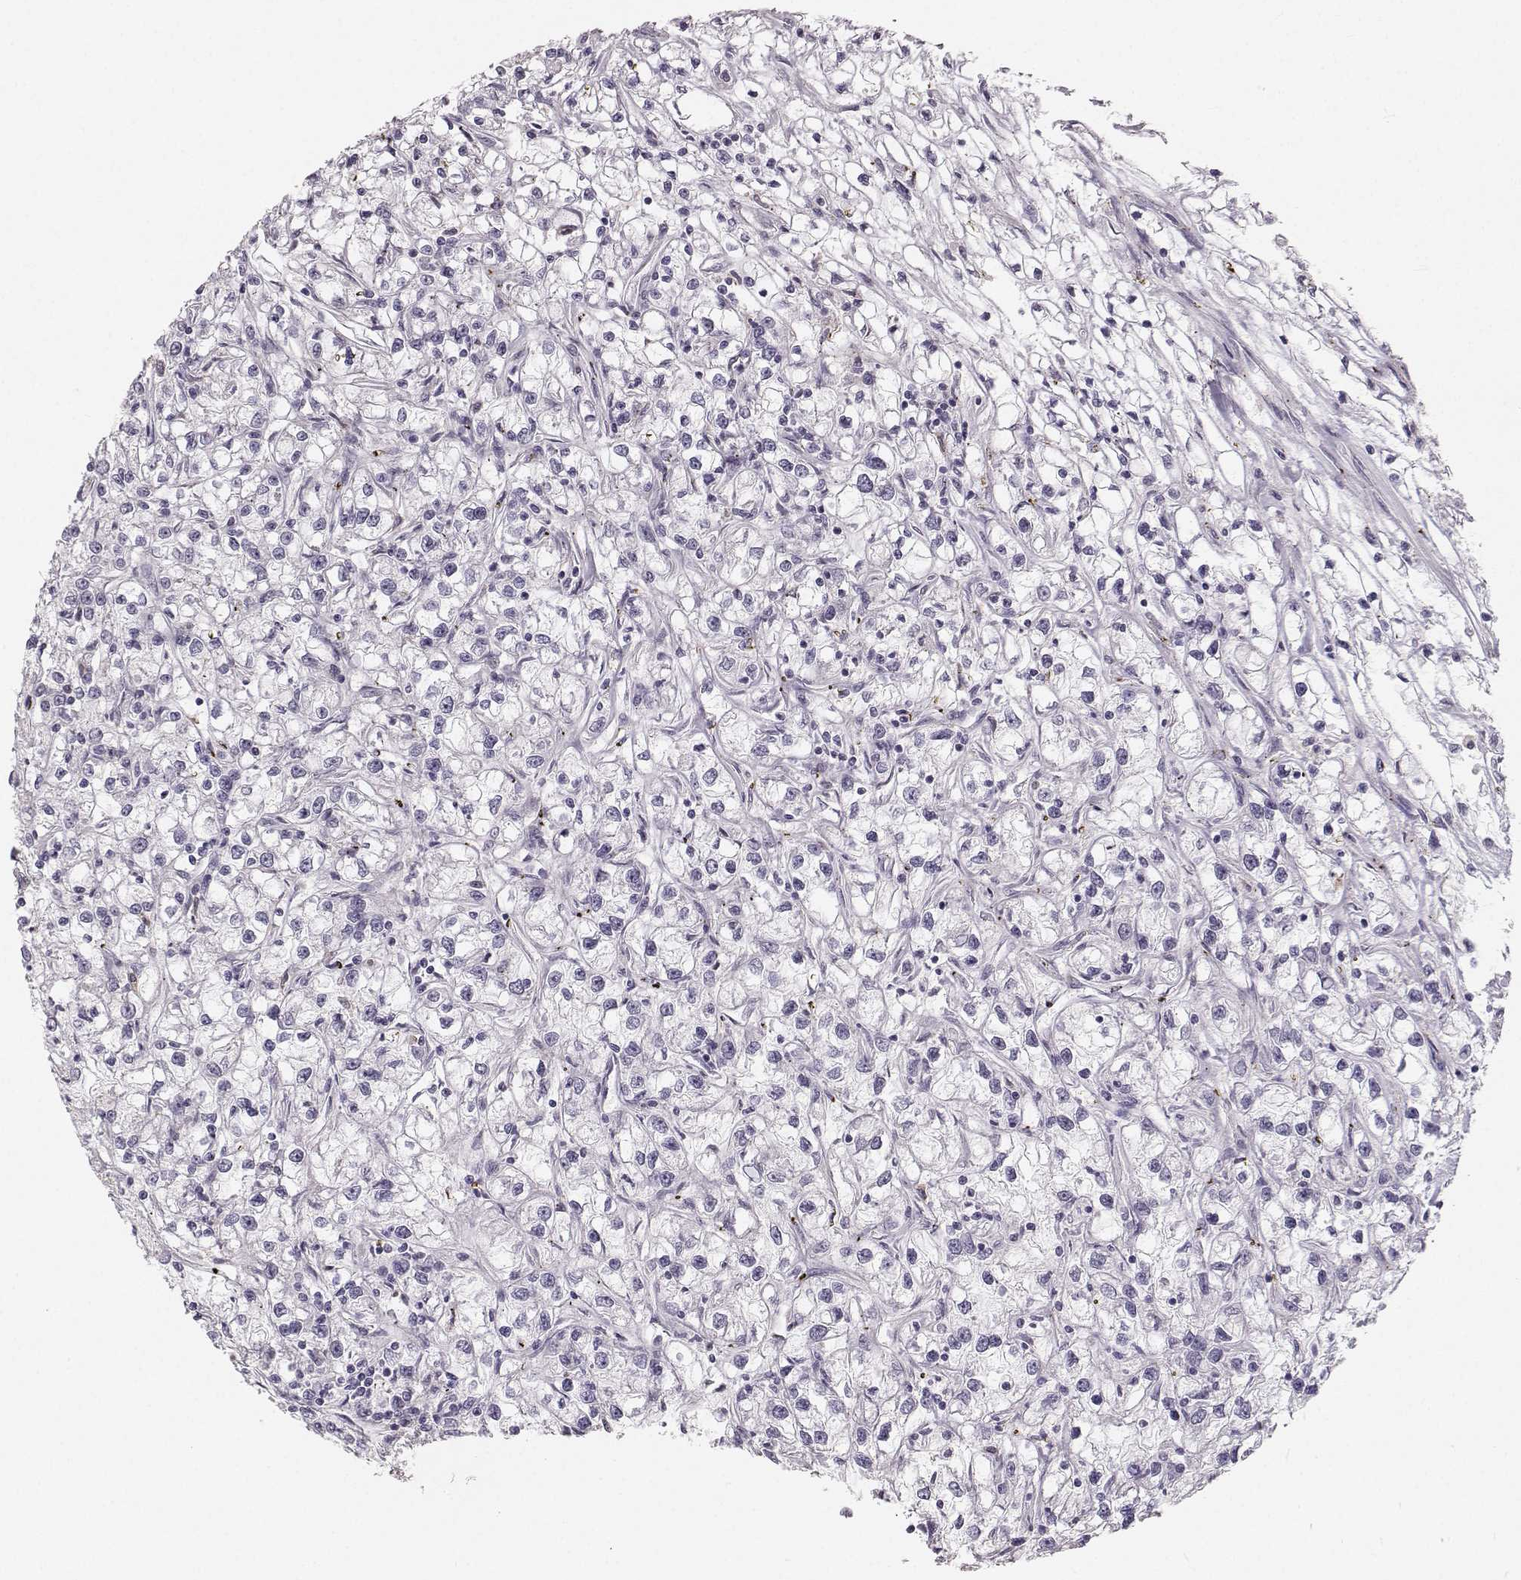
{"staining": {"intensity": "negative", "quantity": "none", "location": "none"}, "tissue": "renal cancer", "cell_type": "Tumor cells", "image_type": "cancer", "snomed": [{"axis": "morphology", "description": "Adenocarcinoma, NOS"}, {"axis": "topography", "description": "Kidney"}], "caption": "Renal adenocarcinoma stained for a protein using IHC shows no staining tumor cells.", "gene": "RUNDC3A", "patient": {"sex": "female", "age": 59}}